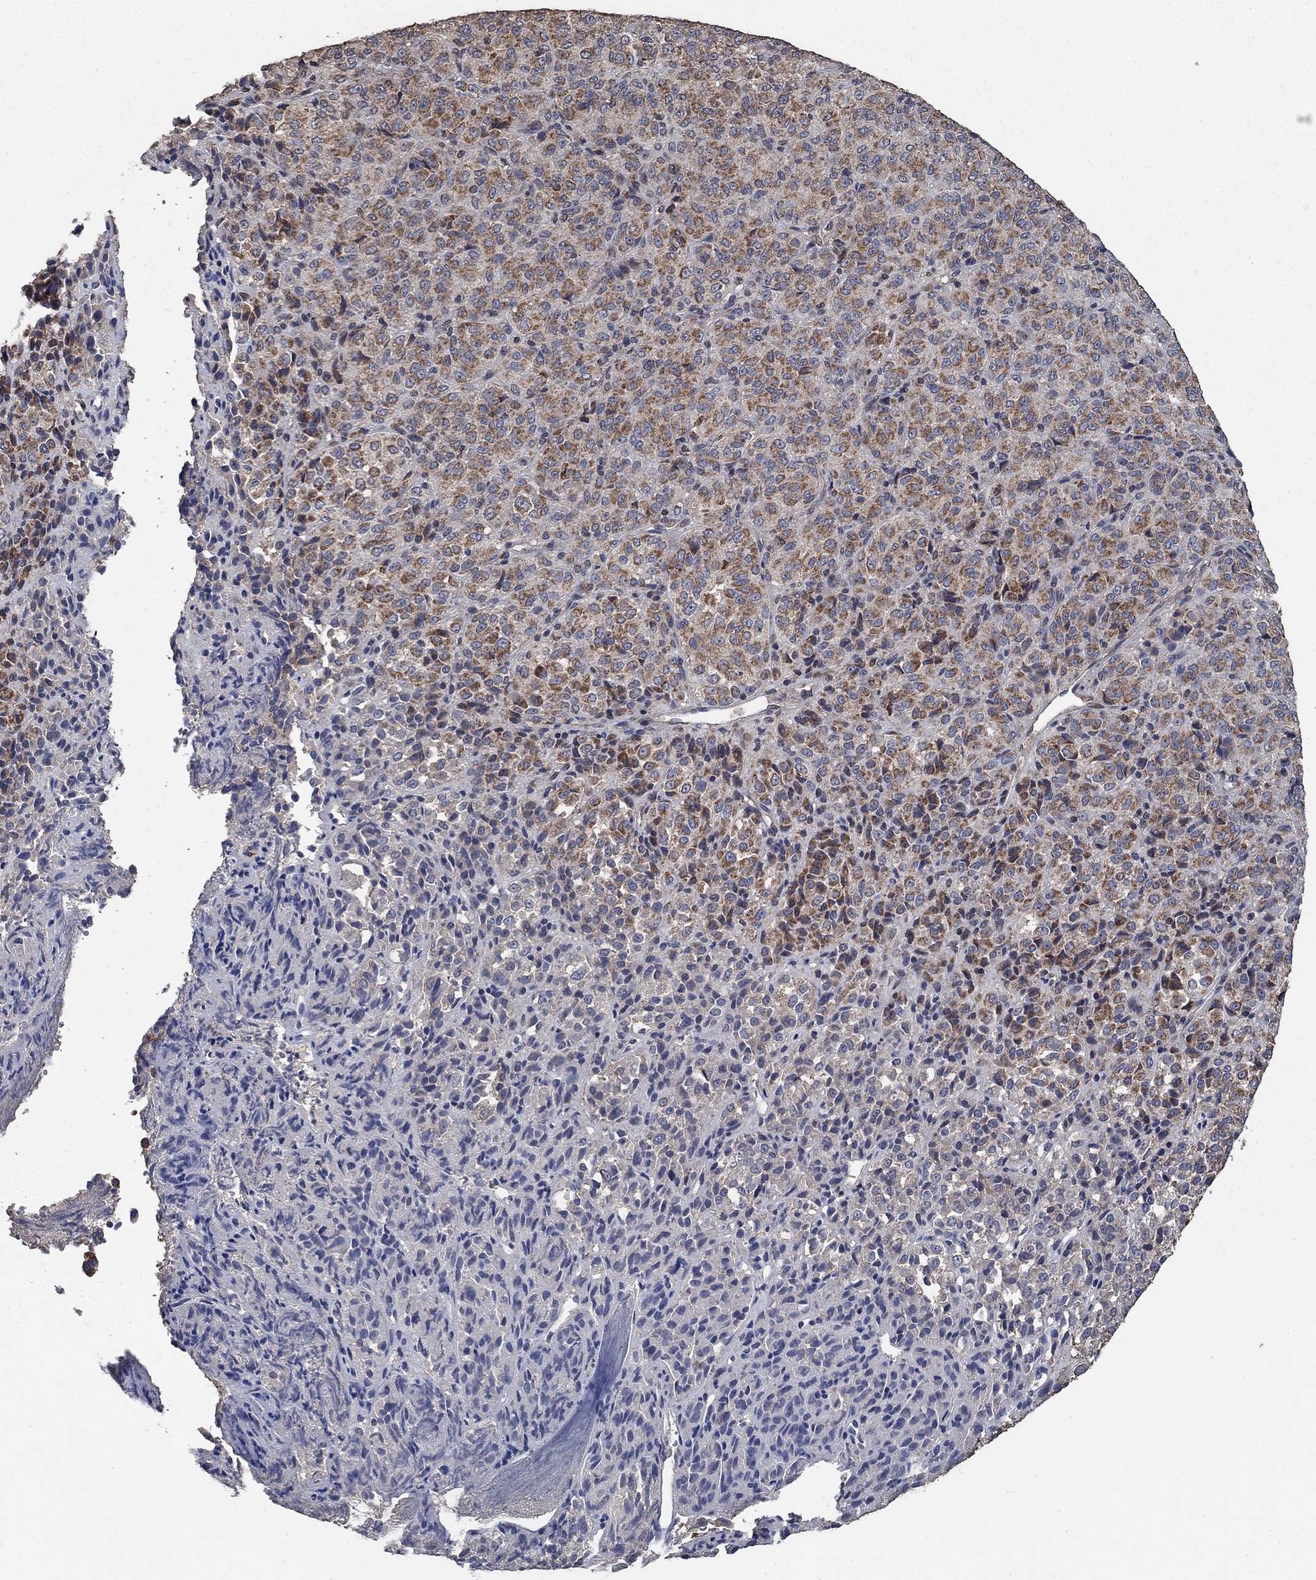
{"staining": {"intensity": "moderate", "quantity": ">75%", "location": "cytoplasmic/membranous"}, "tissue": "melanoma", "cell_type": "Tumor cells", "image_type": "cancer", "snomed": [{"axis": "morphology", "description": "Malignant melanoma, Metastatic site"}, {"axis": "topography", "description": "Brain"}], "caption": "Moderate cytoplasmic/membranous expression is identified in approximately >75% of tumor cells in melanoma.", "gene": "MRPS24", "patient": {"sex": "female", "age": 56}}